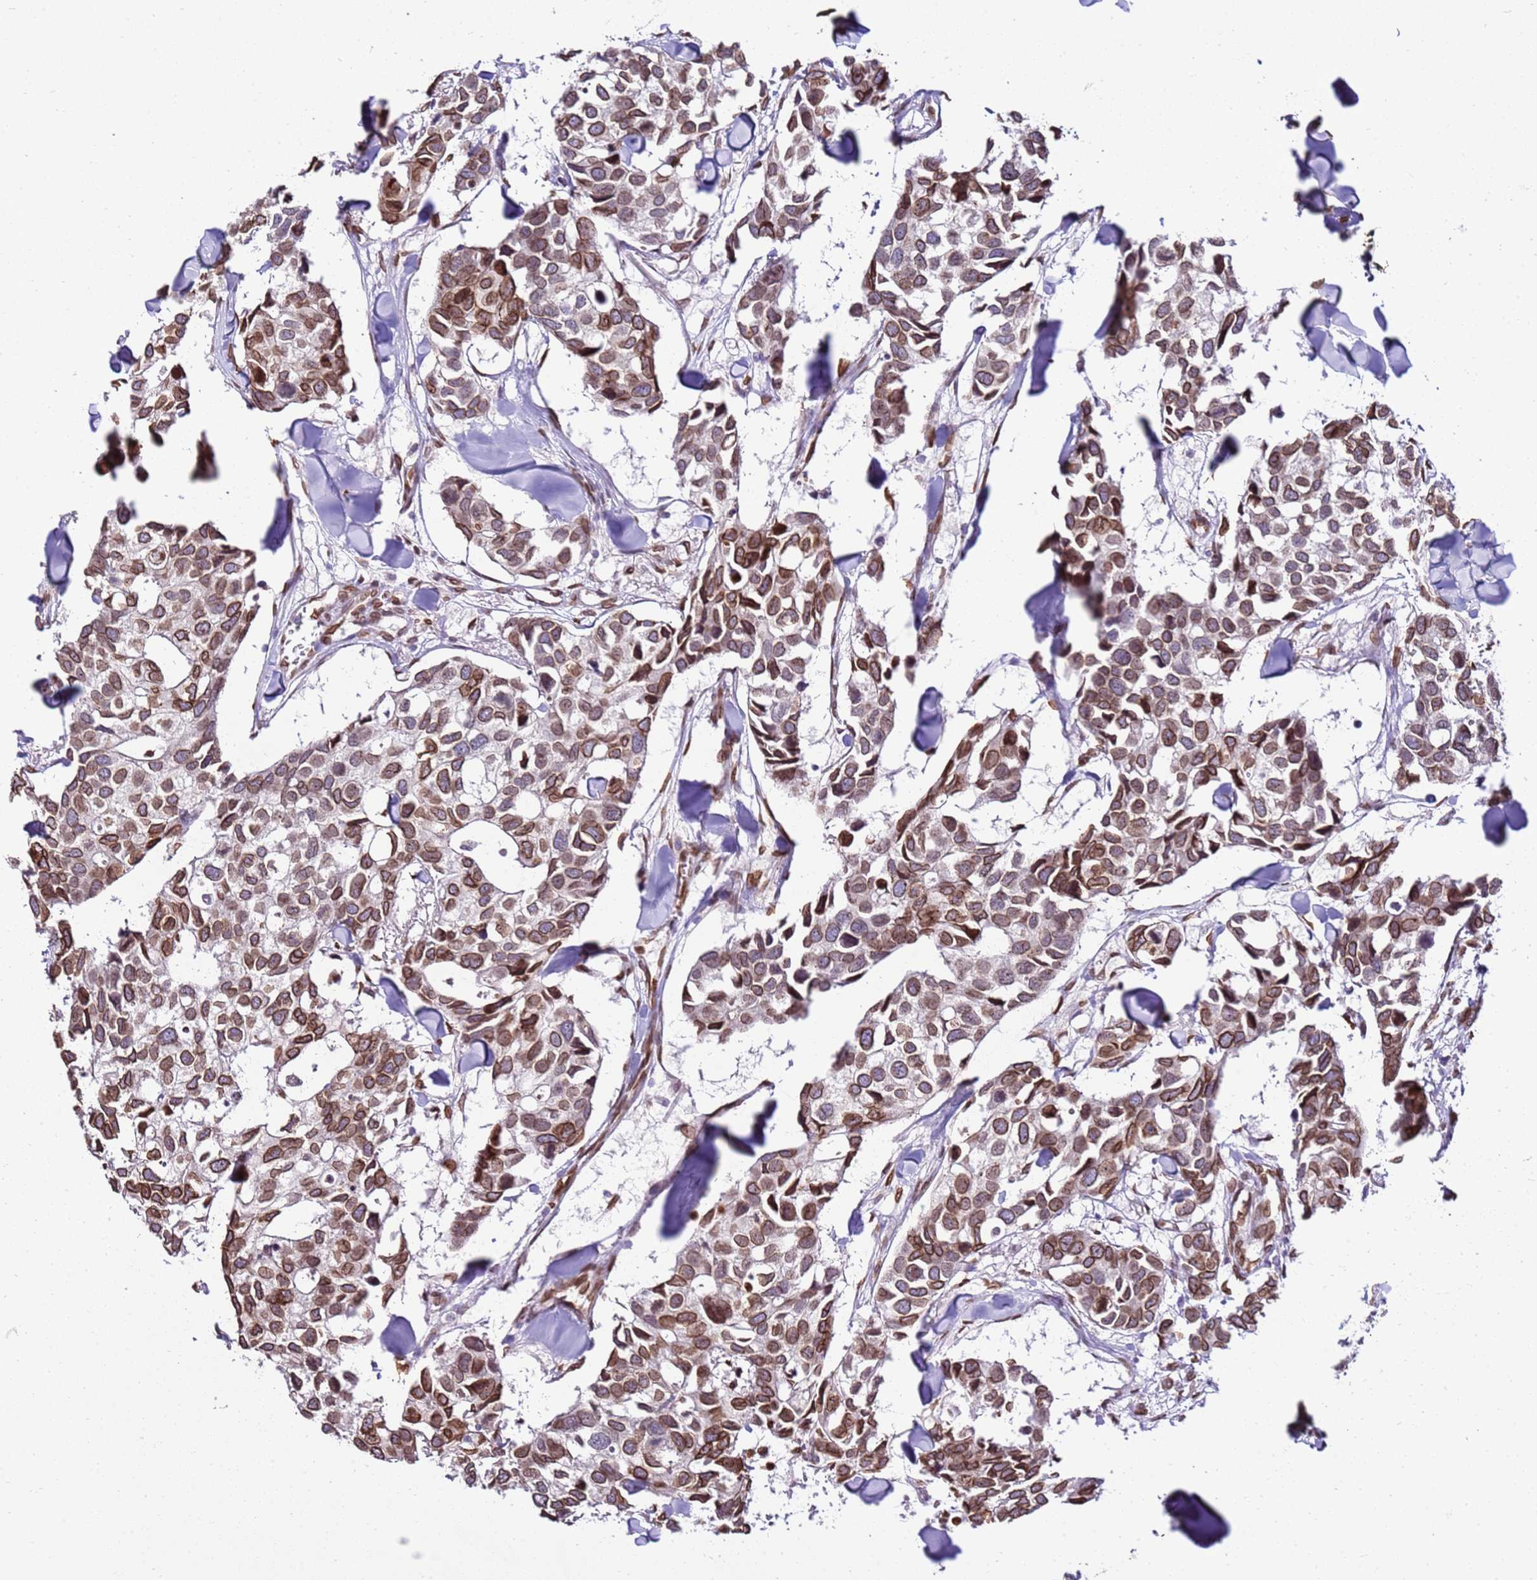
{"staining": {"intensity": "moderate", "quantity": ">75%", "location": "cytoplasmic/membranous,nuclear"}, "tissue": "breast cancer", "cell_type": "Tumor cells", "image_type": "cancer", "snomed": [{"axis": "morphology", "description": "Duct carcinoma"}, {"axis": "topography", "description": "Breast"}], "caption": "Intraductal carcinoma (breast) stained with IHC displays moderate cytoplasmic/membranous and nuclear staining in approximately >75% of tumor cells.", "gene": "TMEM47", "patient": {"sex": "female", "age": 83}}